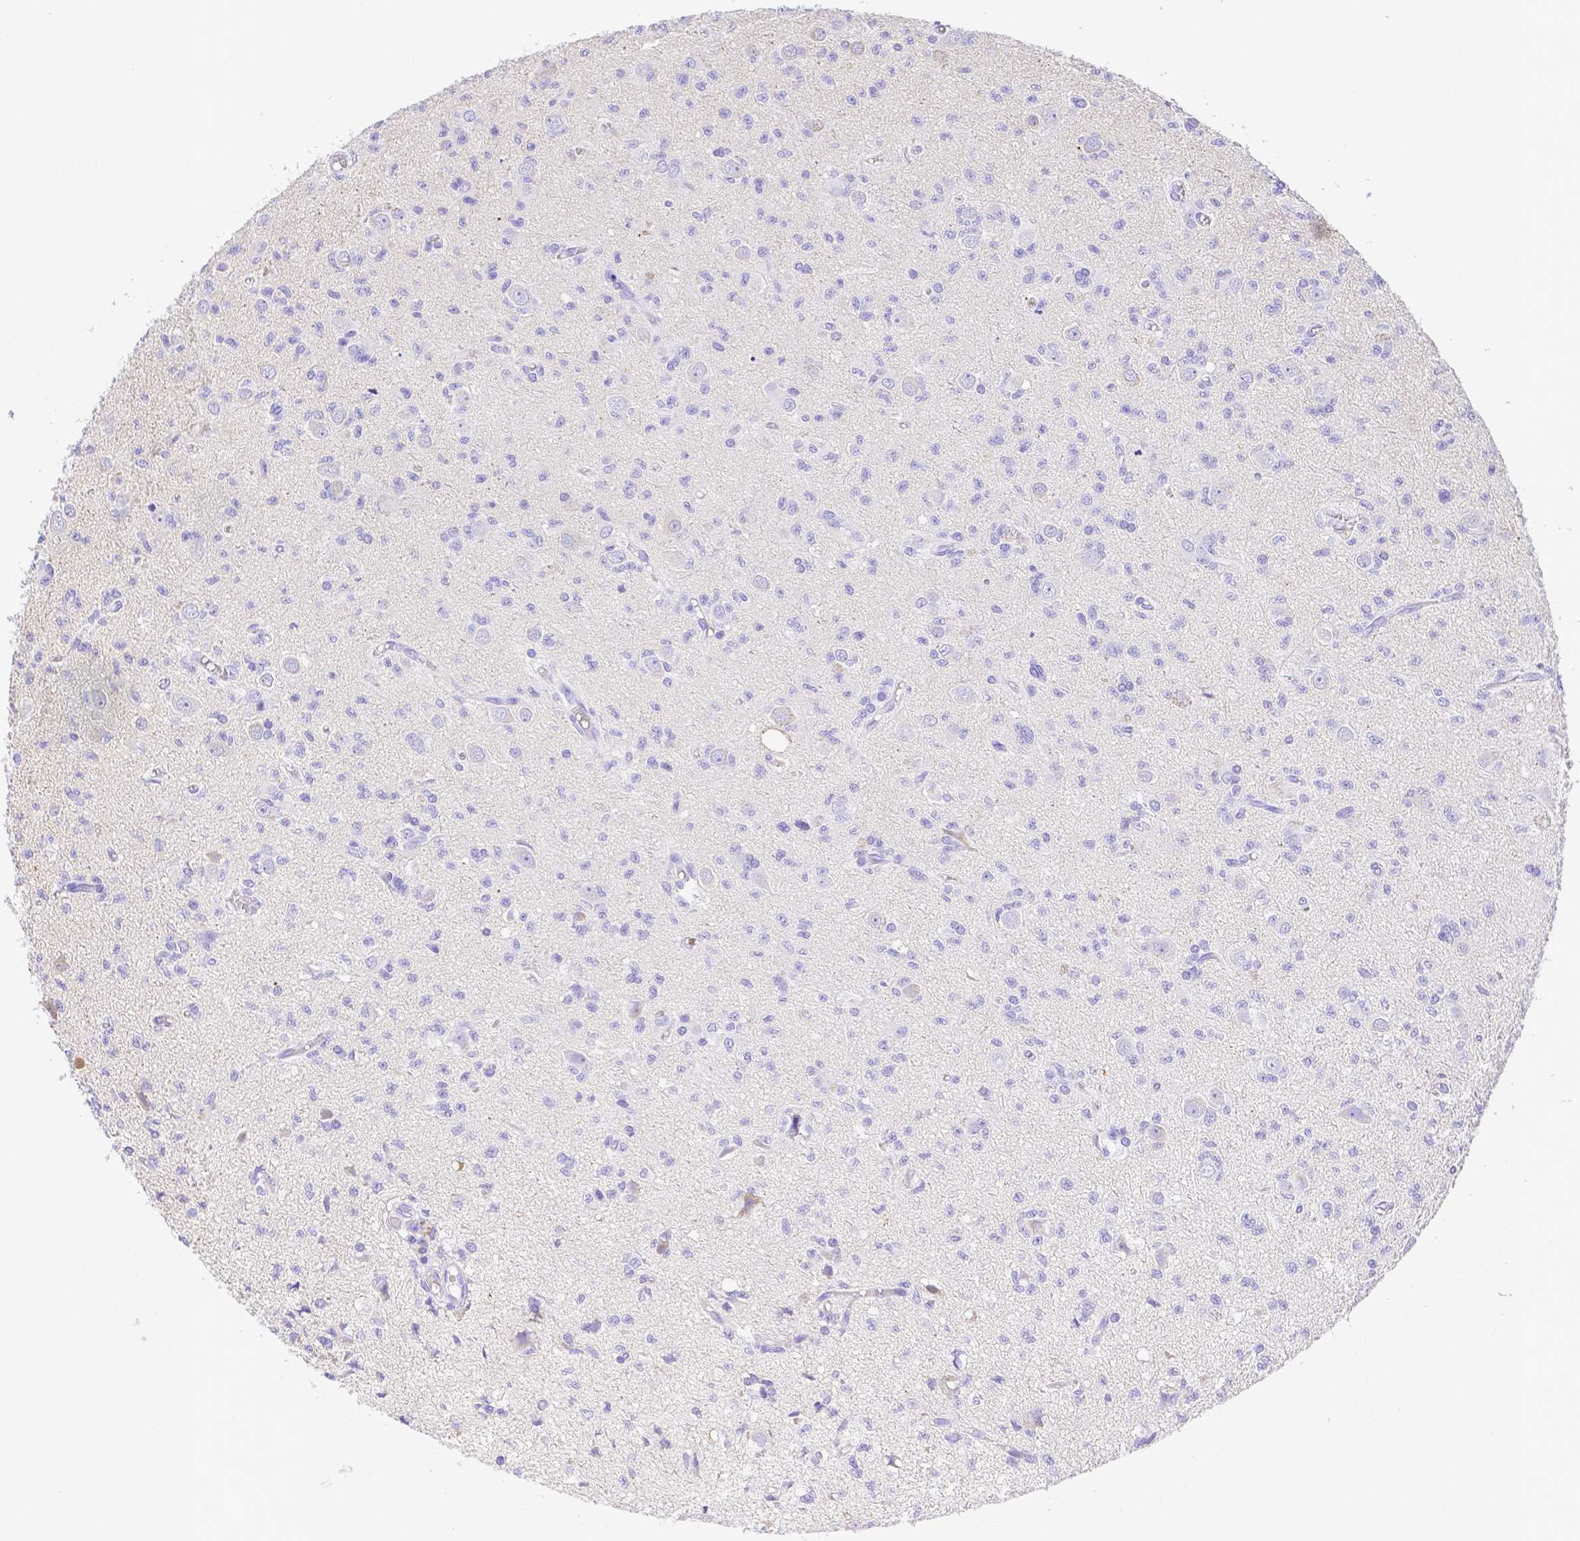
{"staining": {"intensity": "negative", "quantity": "none", "location": "none"}, "tissue": "glioma", "cell_type": "Tumor cells", "image_type": "cancer", "snomed": [{"axis": "morphology", "description": "Glioma, malignant, Low grade"}, {"axis": "topography", "description": "Brain"}], "caption": "This image is of glioma stained with immunohistochemistry (IHC) to label a protein in brown with the nuclei are counter-stained blue. There is no staining in tumor cells.", "gene": "SMR3A", "patient": {"sex": "male", "age": 64}}